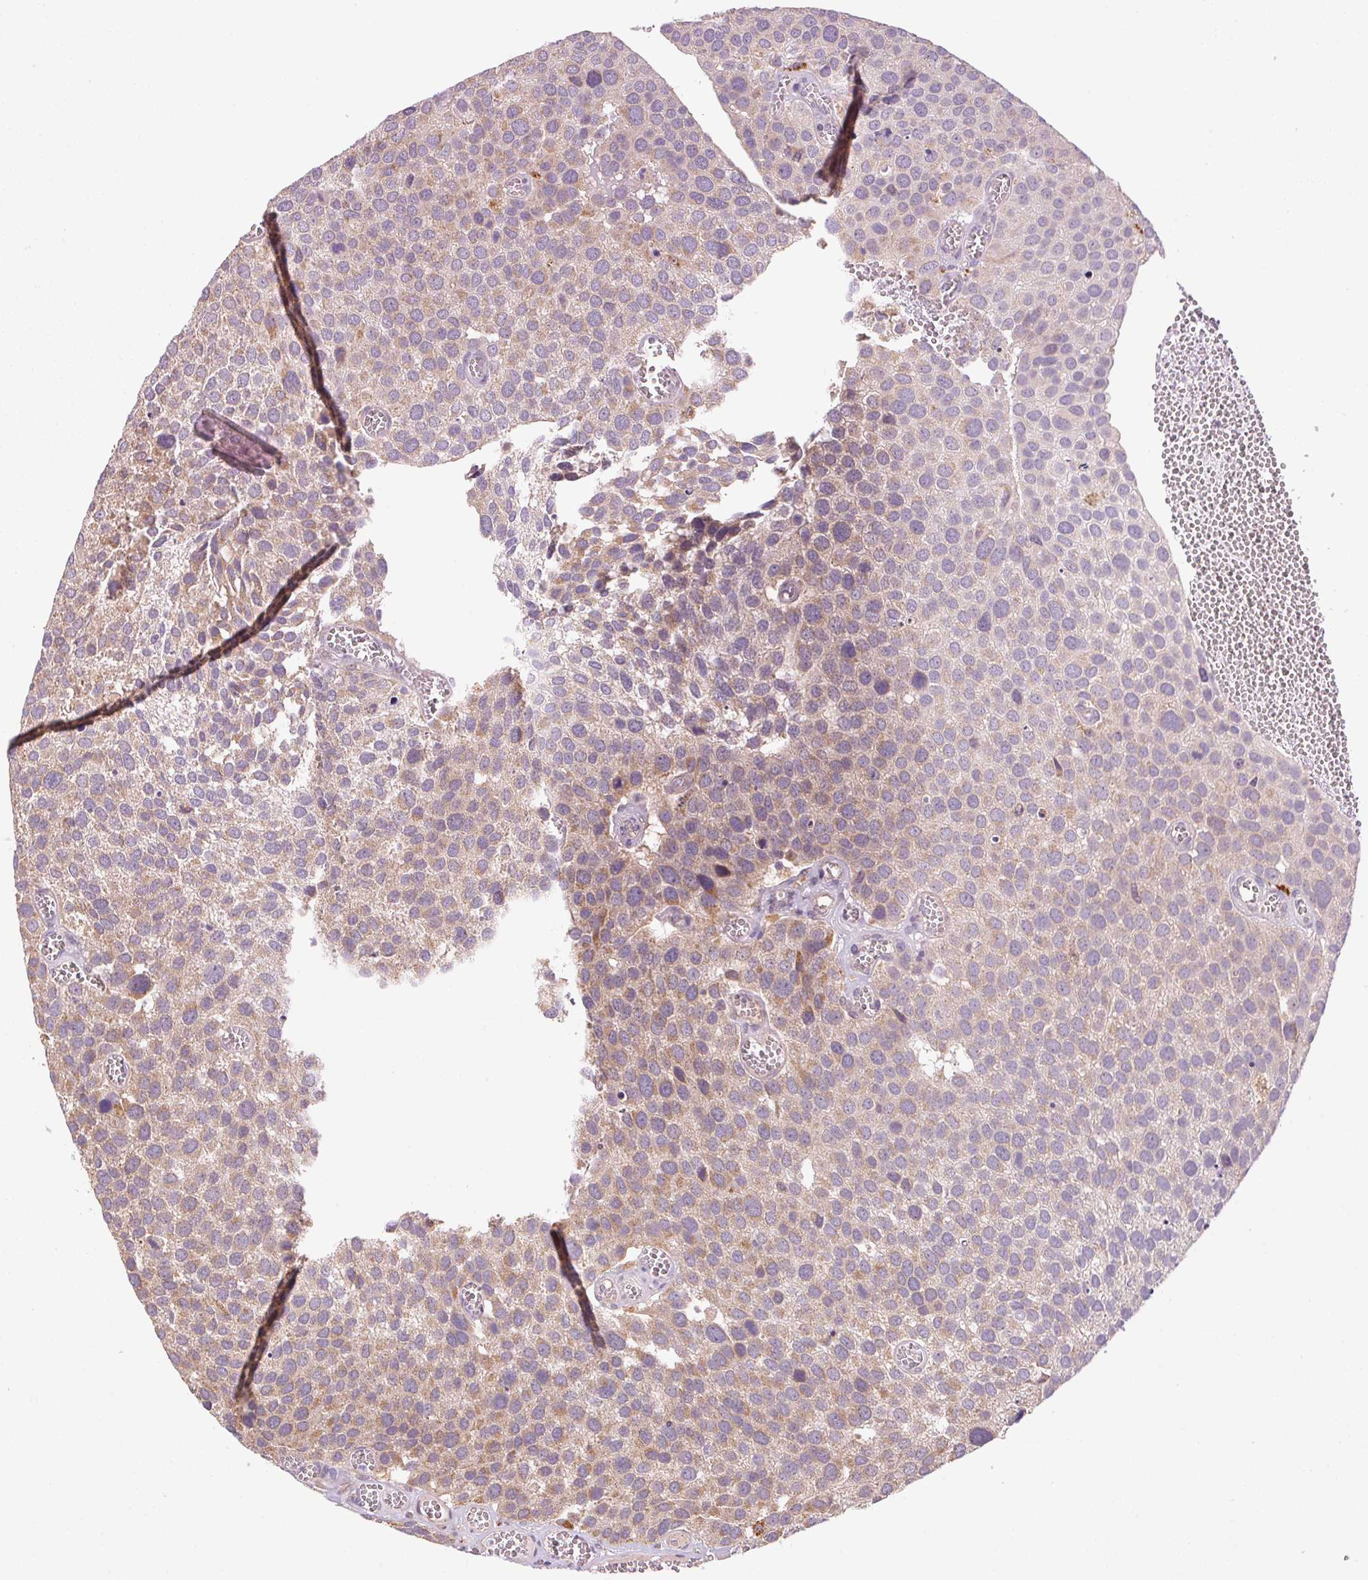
{"staining": {"intensity": "weak", "quantity": ">75%", "location": "cytoplasmic/membranous"}, "tissue": "urothelial cancer", "cell_type": "Tumor cells", "image_type": "cancer", "snomed": [{"axis": "morphology", "description": "Urothelial carcinoma, Low grade"}, {"axis": "topography", "description": "Urinary bladder"}], "caption": "Protein staining demonstrates weak cytoplasmic/membranous expression in about >75% of tumor cells in urothelial cancer.", "gene": "ADH5", "patient": {"sex": "female", "age": 69}}